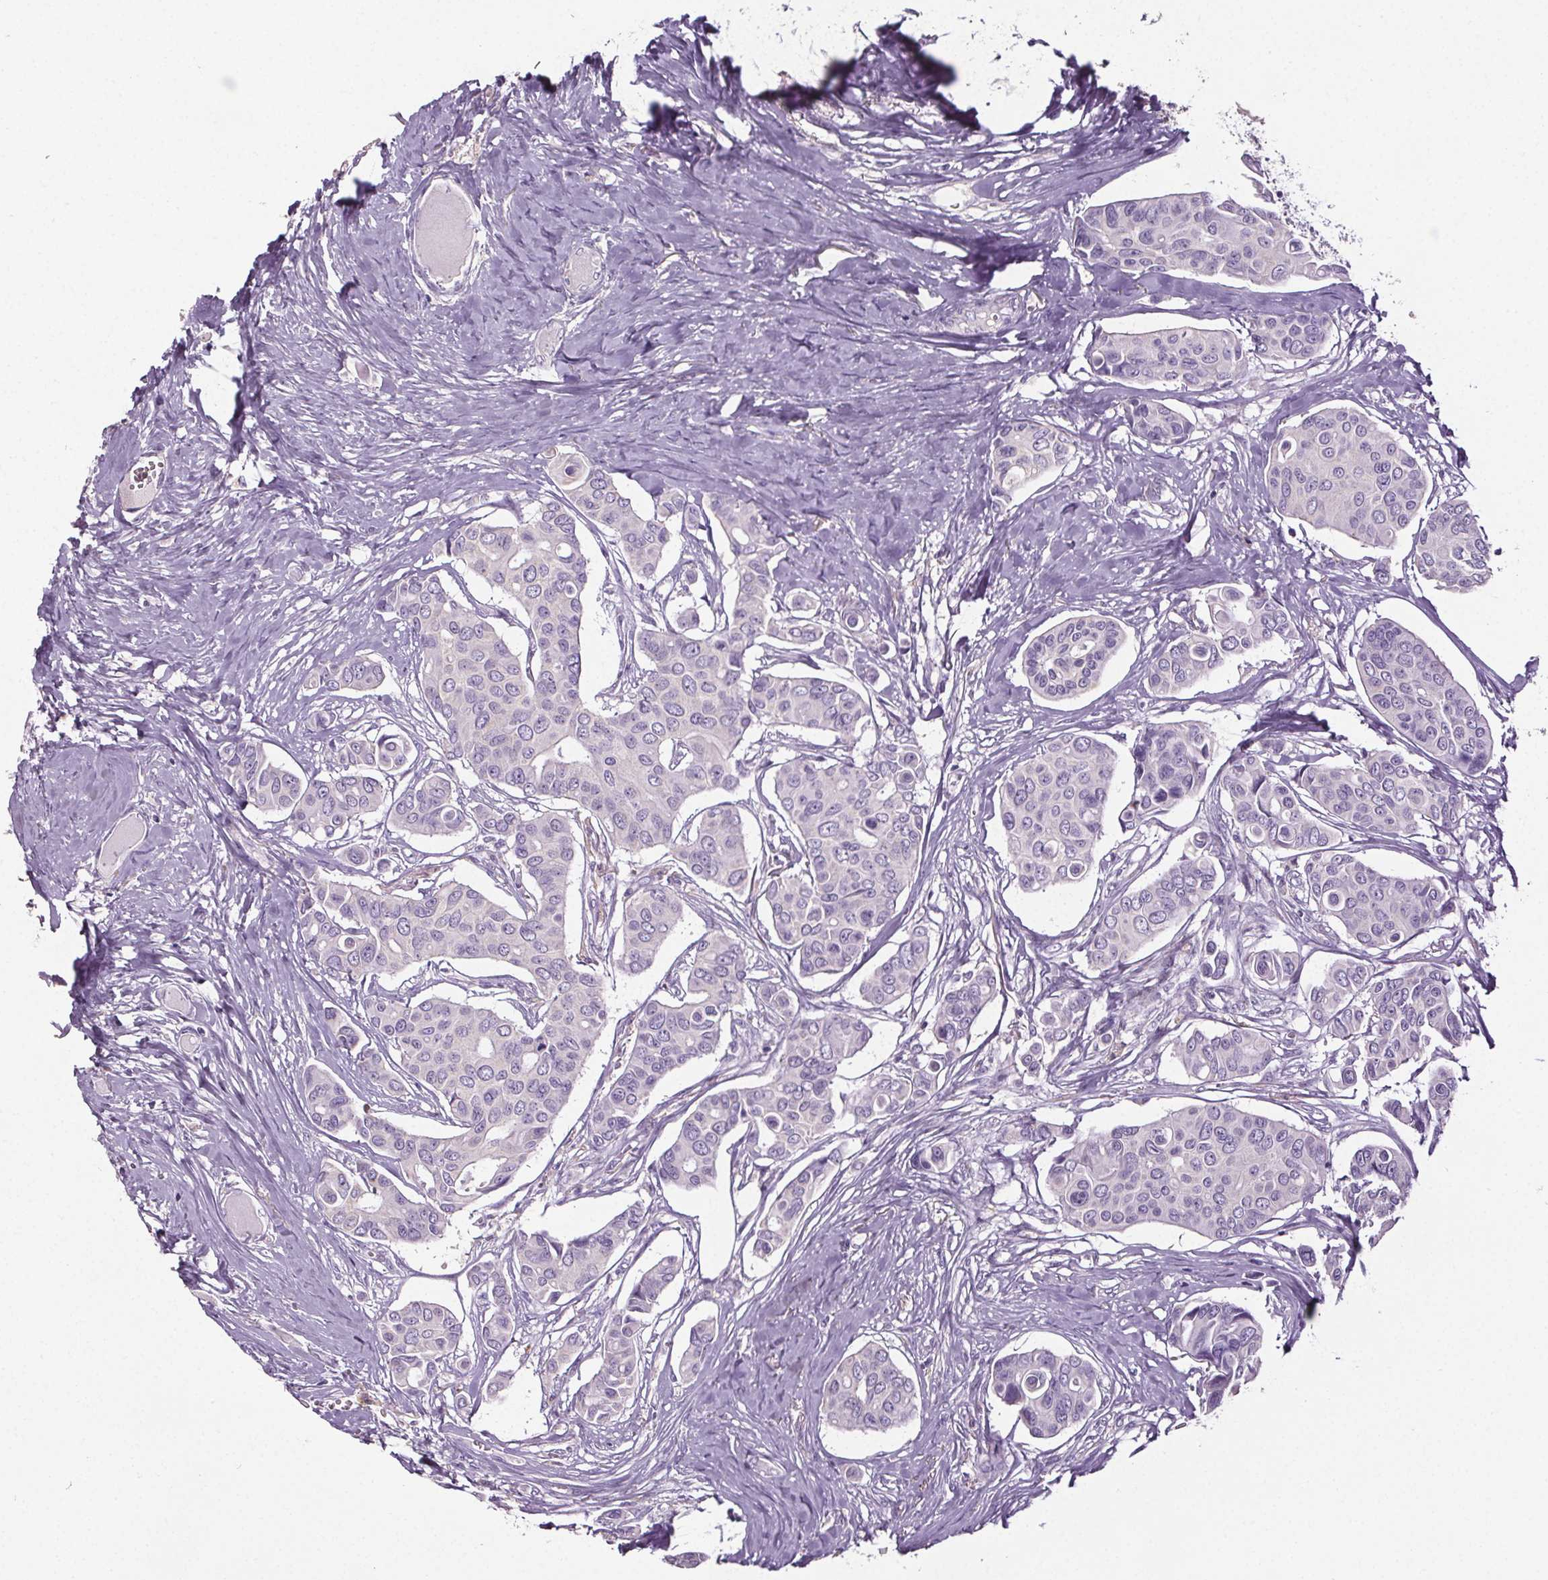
{"staining": {"intensity": "negative", "quantity": "none", "location": "none"}, "tissue": "breast cancer", "cell_type": "Tumor cells", "image_type": "cancer", "snomed": [{"axis": "morphology", "description": "Duct carcinoma"}, {"axis": "topography", "description": "Breast"}], "caption": "High power microscopy micrograph of an immunohistochemistry micrograph of invasive ductal carcinoma (breast), revealing no significant staining in tumor cells.", "gene": "GPIHBP1", "patient": {"sex": "female", "age": 54}}